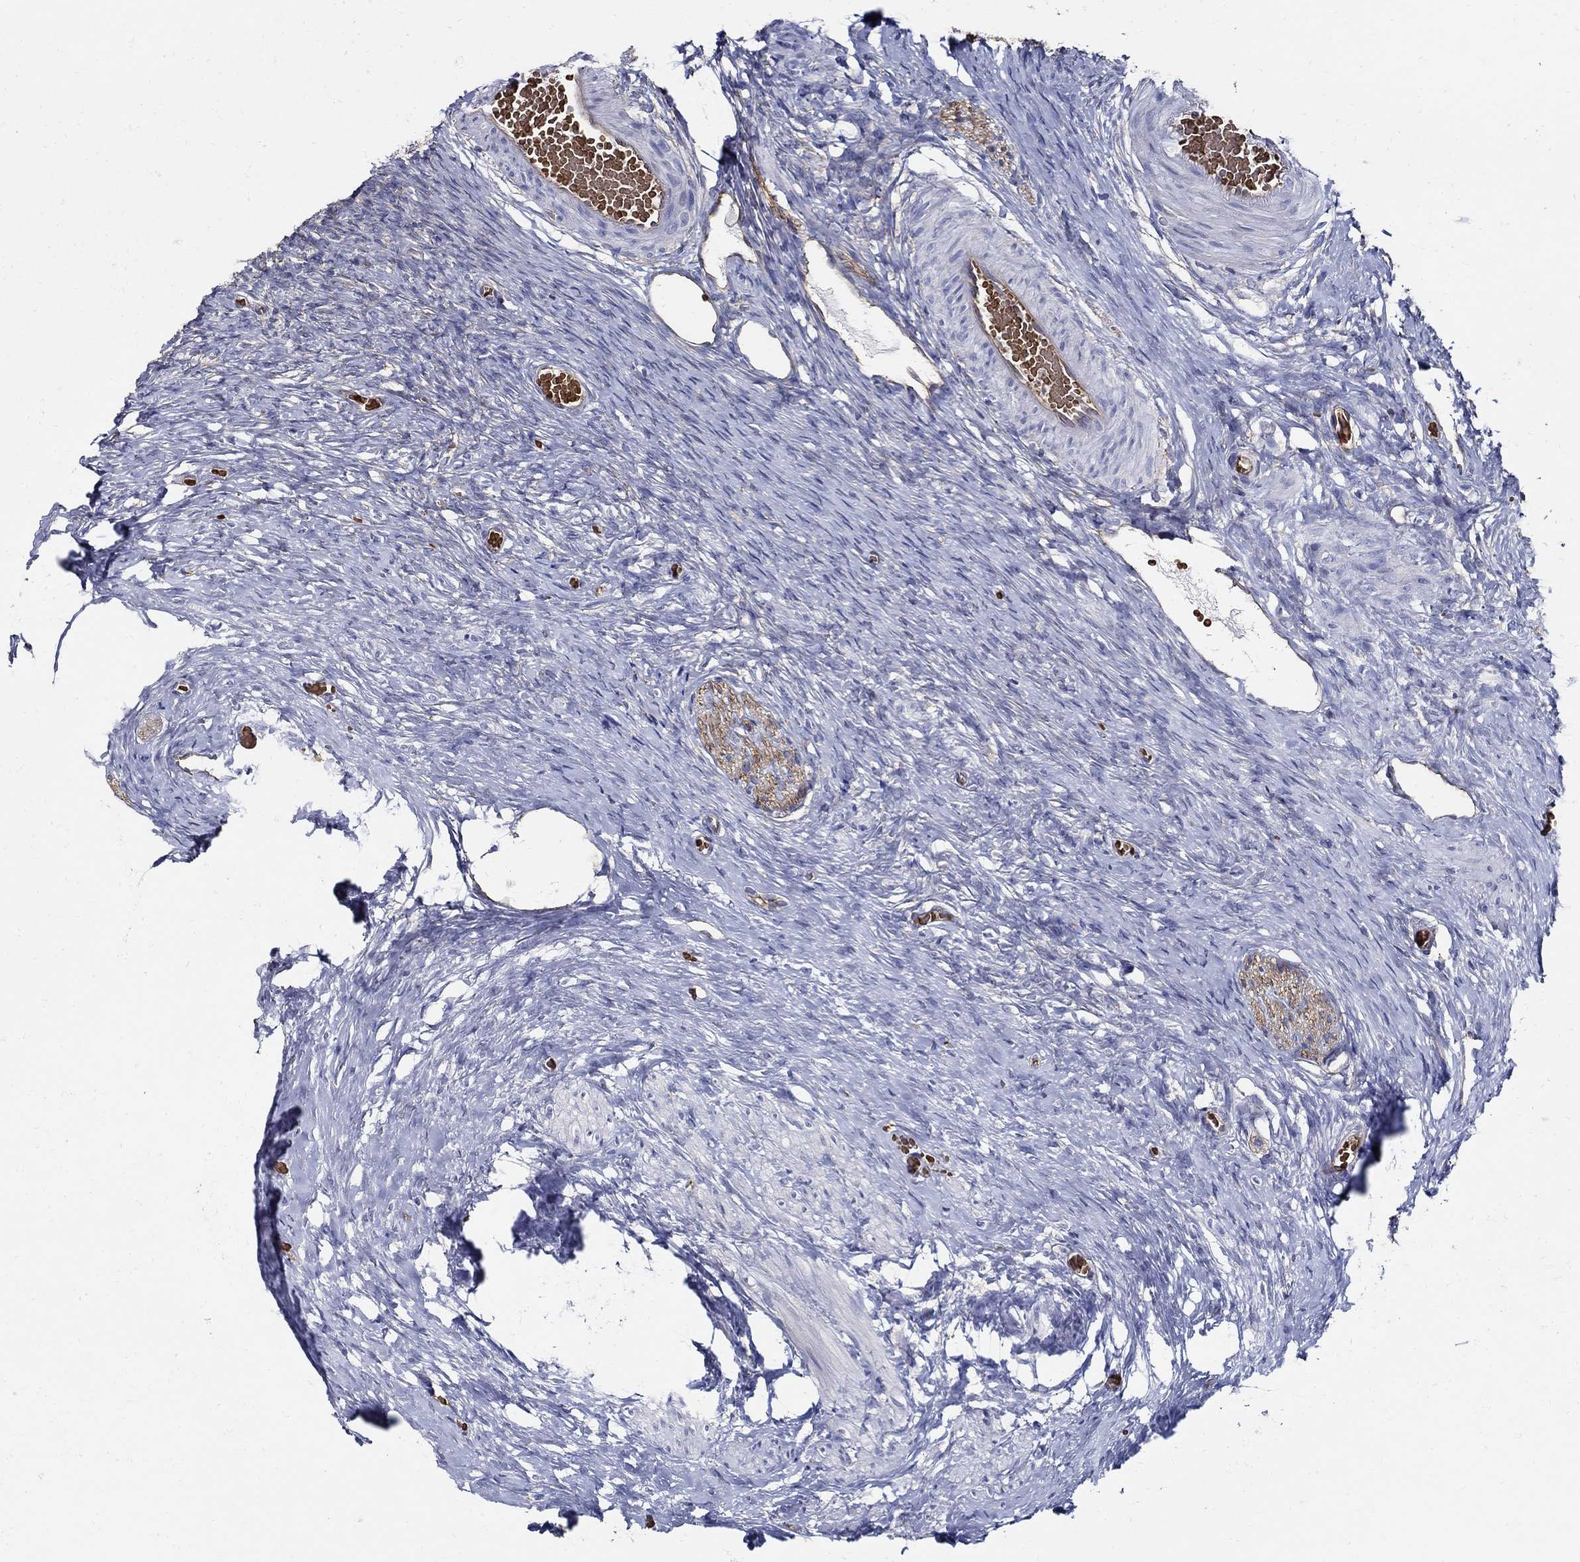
{"staining": {"intensity": "moderate", "quantity": "25%-75%", "location": "cytoplasmic/membranous"}, "tissue": "ovary", "cell_type": "Follicle cells", "image_type": "normal", "snomed": [{"axis": "morphology", "description": "Normal tissue, NOS"}, {"axis": "topography", "description": "Ovary"}], "caption": "Protein staining shows moderate cytoplasmic/membranous expression in approximately 25%-75% of follicle cells in unremarkable ovary. The protein is shown in brown color, while the nuclei are stained blue.", "gene": "APBB3", "patient": {"sex": "female", "age": 27}}